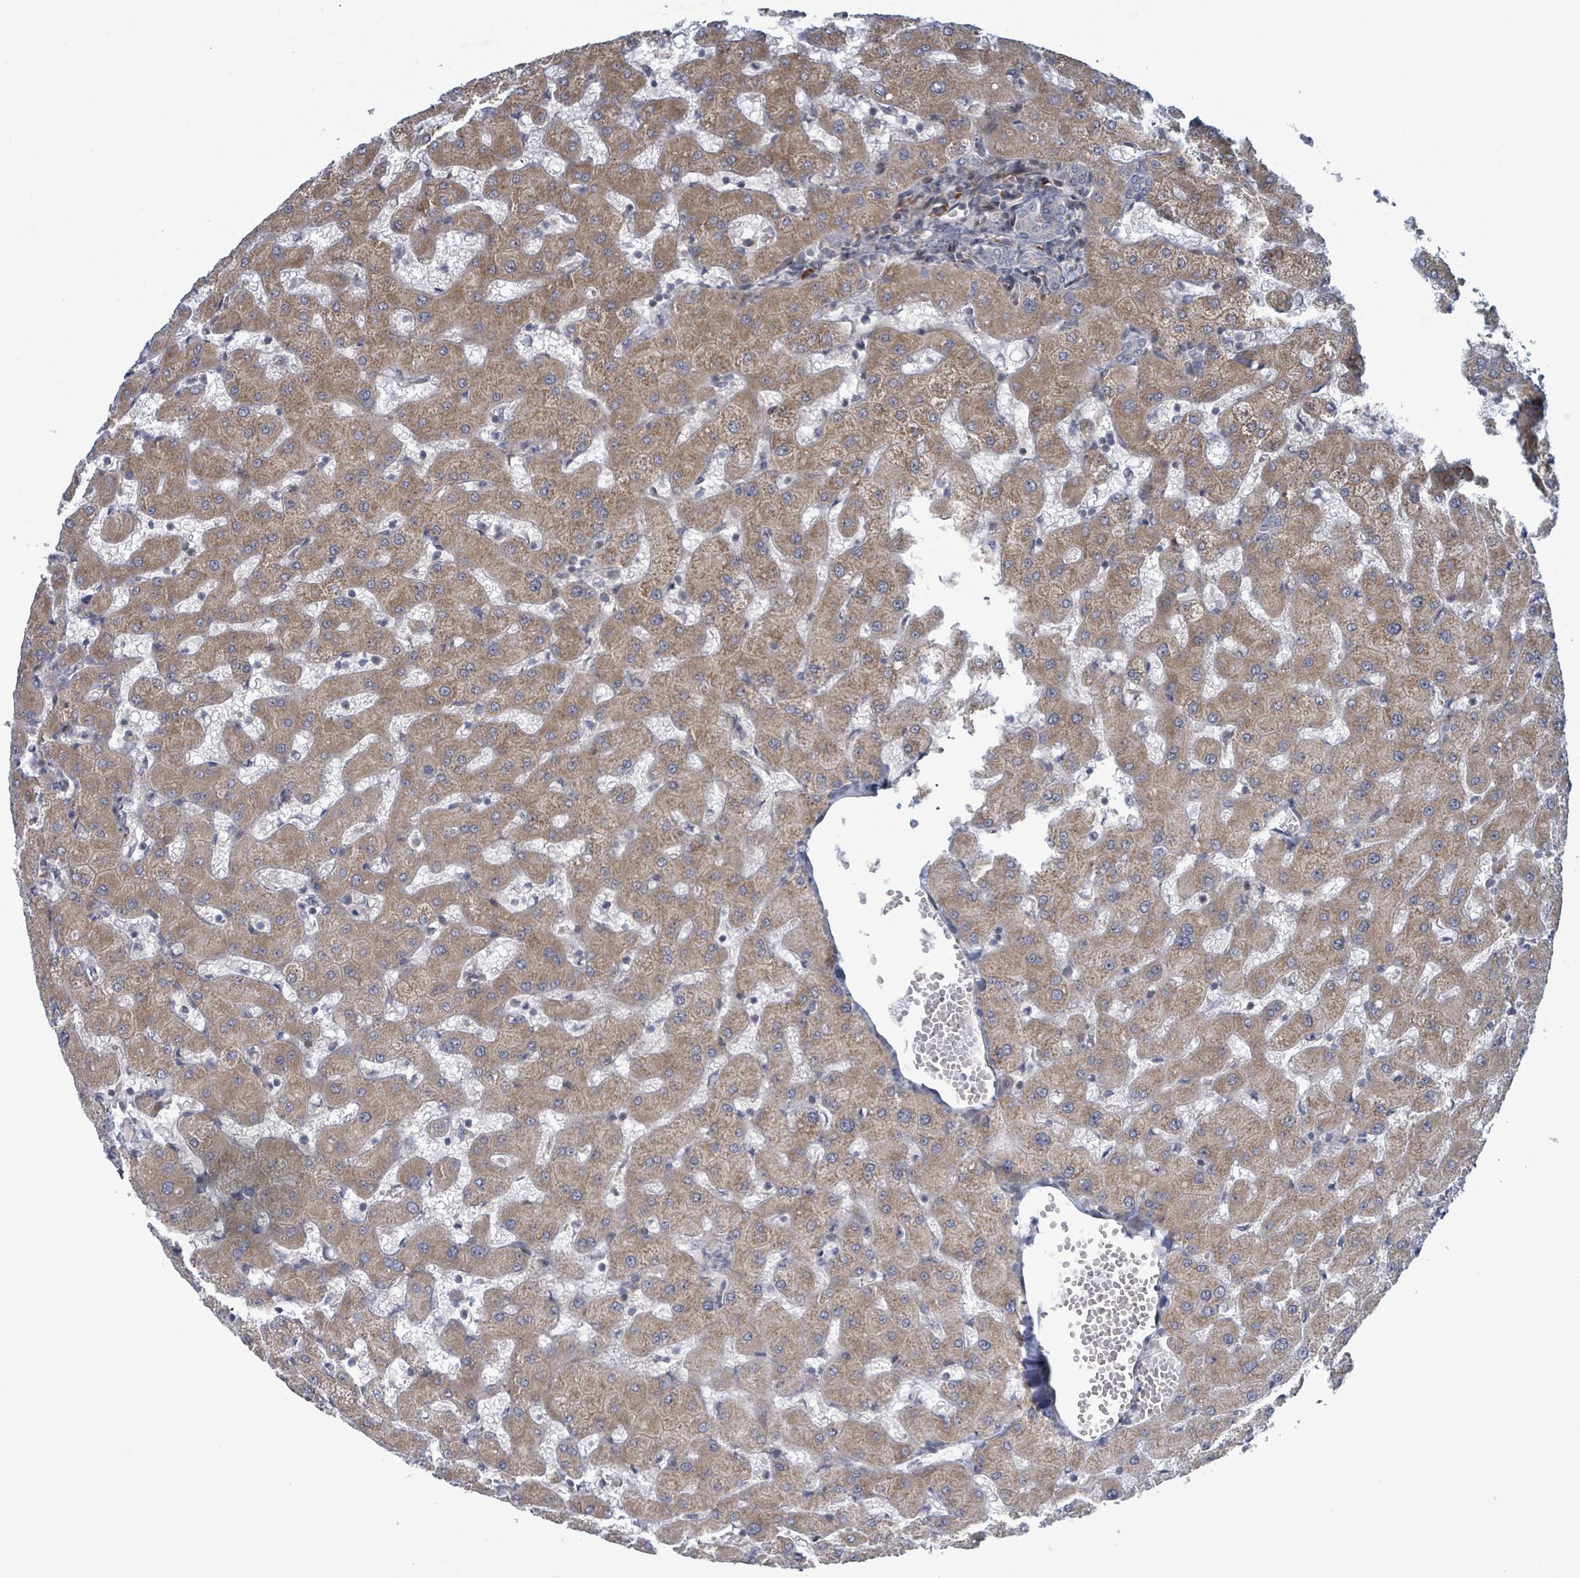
{"staining": {"intensity": "negative", "quantity": "none", "location": "none"}, "tissue": "liver", "cell_type": "Cholangiocytes", "image_type": "normal", "snomed": [{"axis": "morphology", "description": "Normal tissue, NOS"}, {"axis": "topography", "description": "Liver"}], "caption": "A high-resolution histopathology image shows IHC staining of unremarkable liver, which reveals no significant expression in cholangiocytes. (DAB (3,3'-diaminobenzidine) IHC with hematoxylin counter stain).", "gene": "RPL32", "patient": {"sex": "female", "age": 63}}